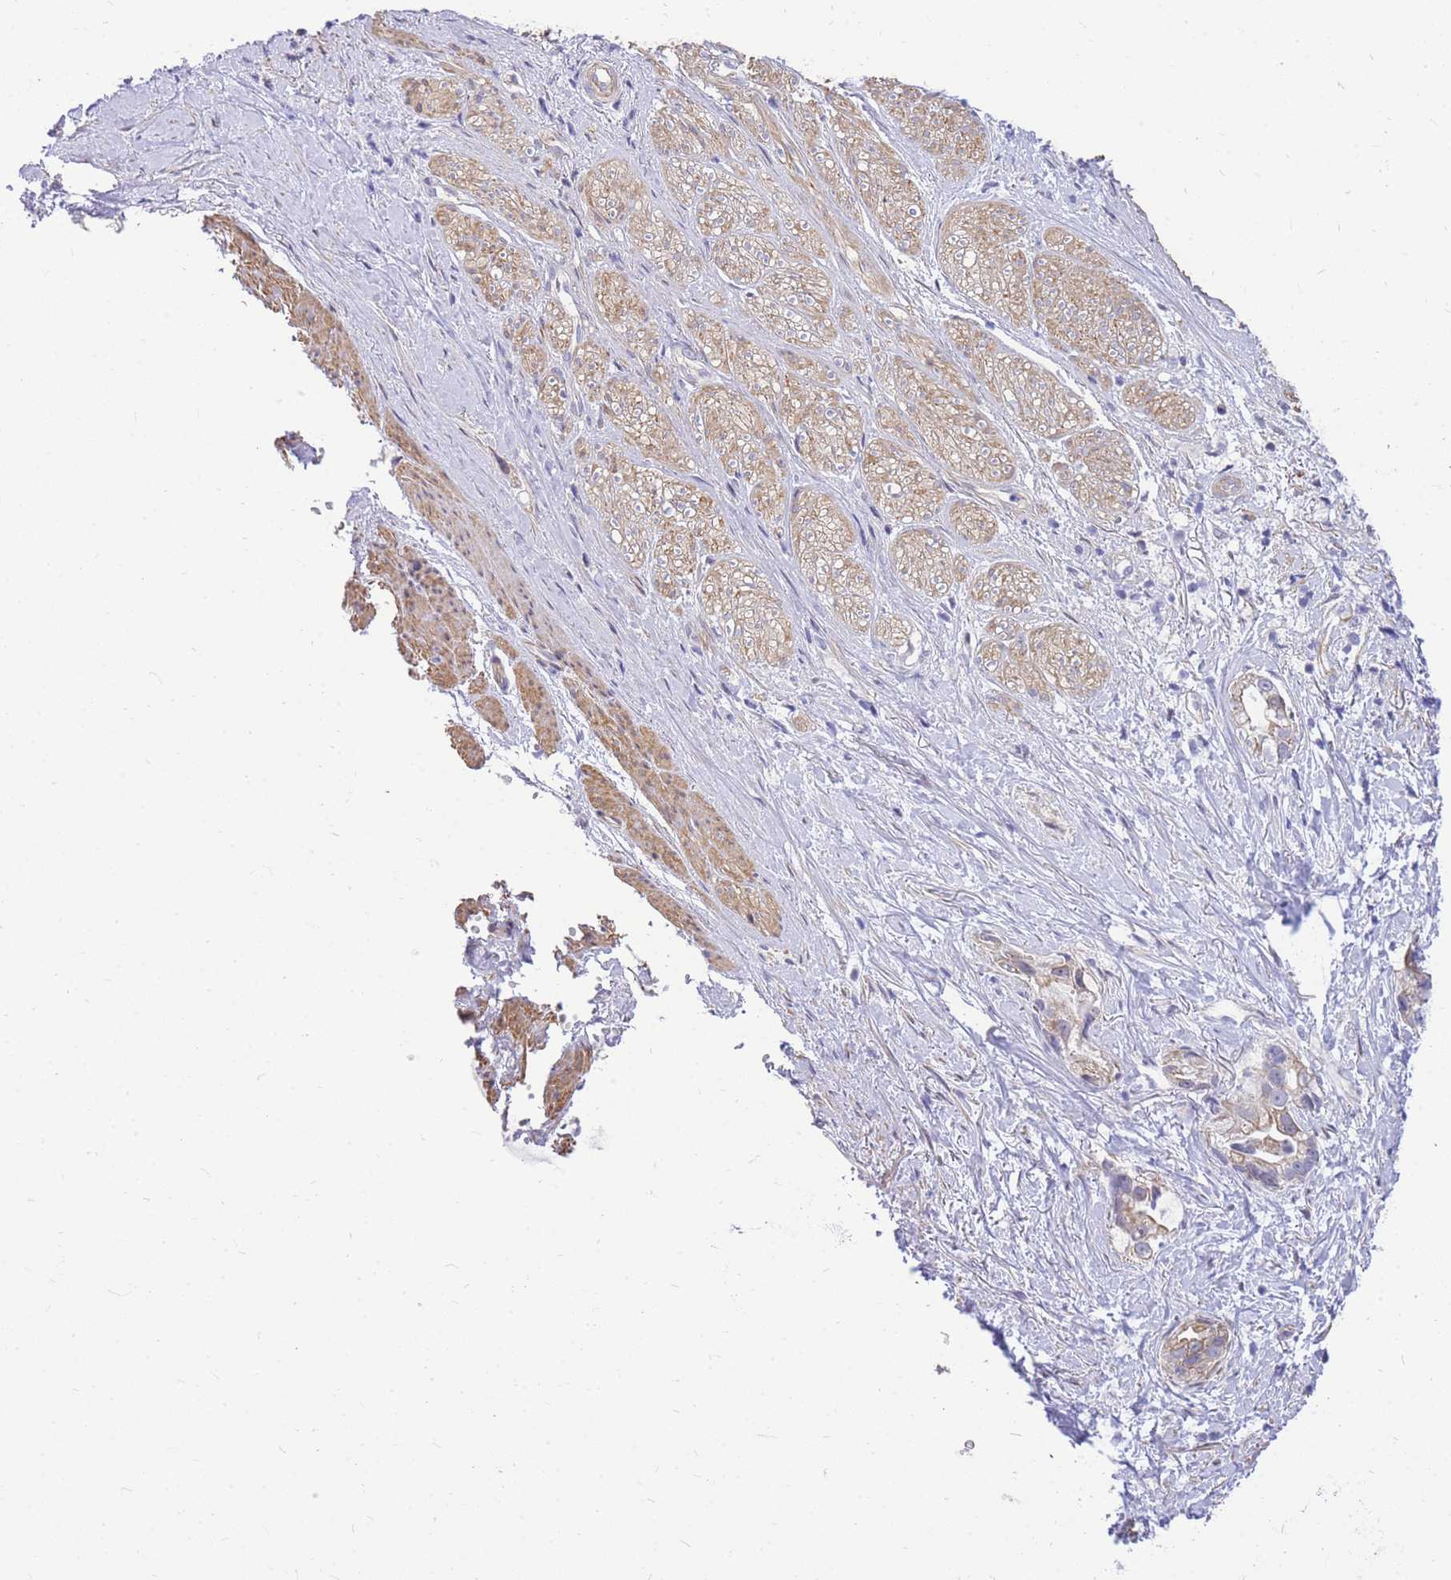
{"staining": {"intensity": "moderate", "quantity": "<25%", "location": "cytoplasmic/membranous"}, "tissue": "stomach cancer", "cell_type": "Tumor cells", "image_type": "cancer", "snomed": [{"axis": "morphology", "description": "Adenocarcinoma, NOS"}, {"axis": "topography", "description": "Stomach"}], "caption": "Protein staining shows moderate cytoplasmic/membranous staining in about <25% of tumor cells in stomach cancer. The staining was performed using DAB (3,3'-diaminobenzidine) to visualize the protein expression in brown, while the nuclei were stained in blue with hematoxylin (Magnification: 20x).", "gene": "S100PBP", "patient": {"sex": "male", "age": 55}}